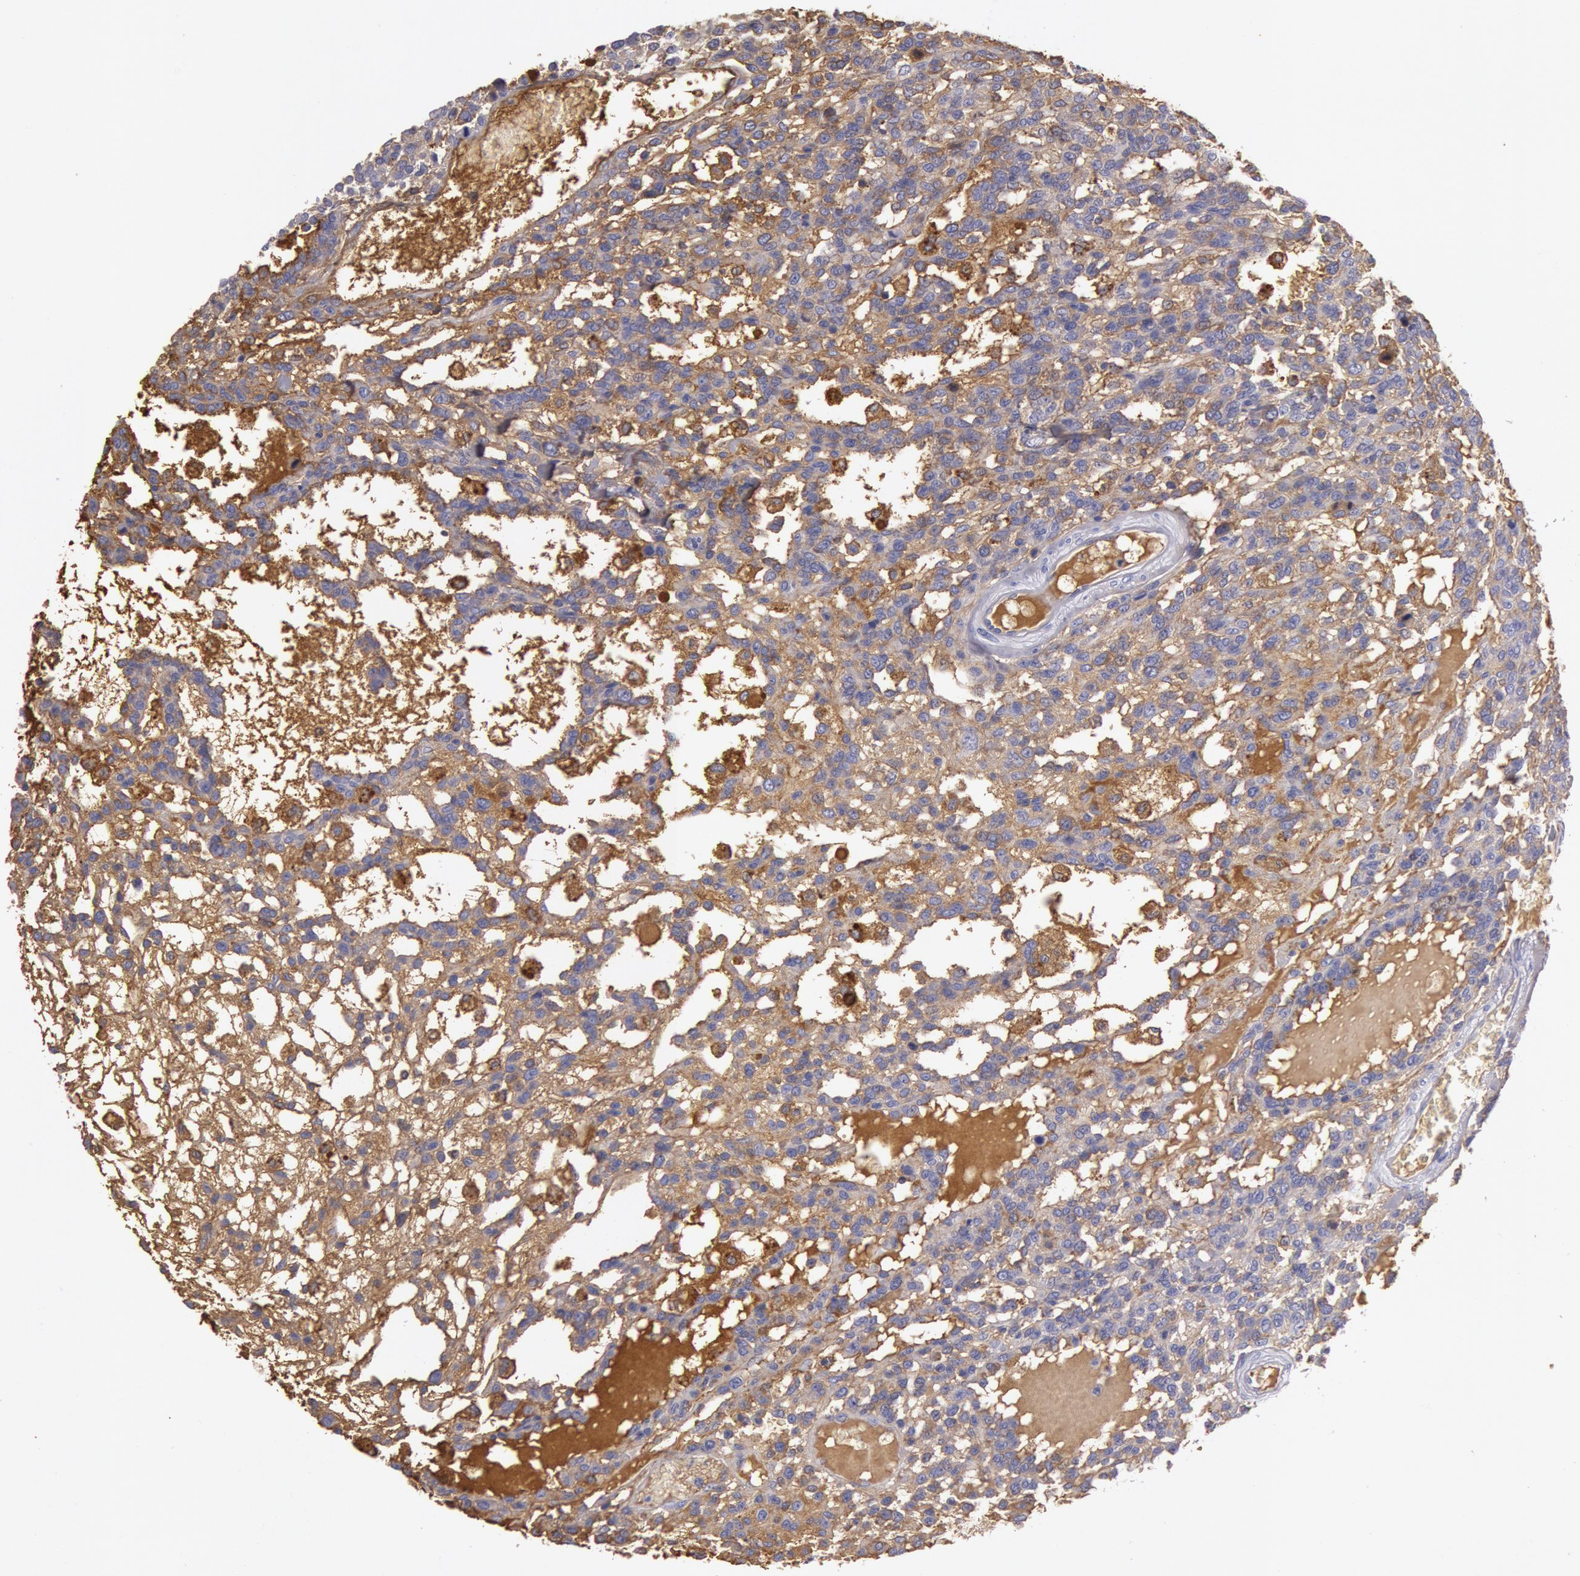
{"staining": {"intensity": "moderate", "quantity": ">75%", "location": "cytoplasmic/membranous"}, "tissue": "glioma", "cell_type": "Tumor cells", "image_type": "cancer", "snomed": [{"axis": "morphology", "description": "Glioma, malignant, High grade"}, {"axis": "topography", "description": "Brain"}], "caption": "Protein staining of glioma tissue reveals moderate cytoplasmic/membranous expression in about >75% of tumor cells.", "gene": "IGHG1", "patient": {"sex": "male", "age": 66}}